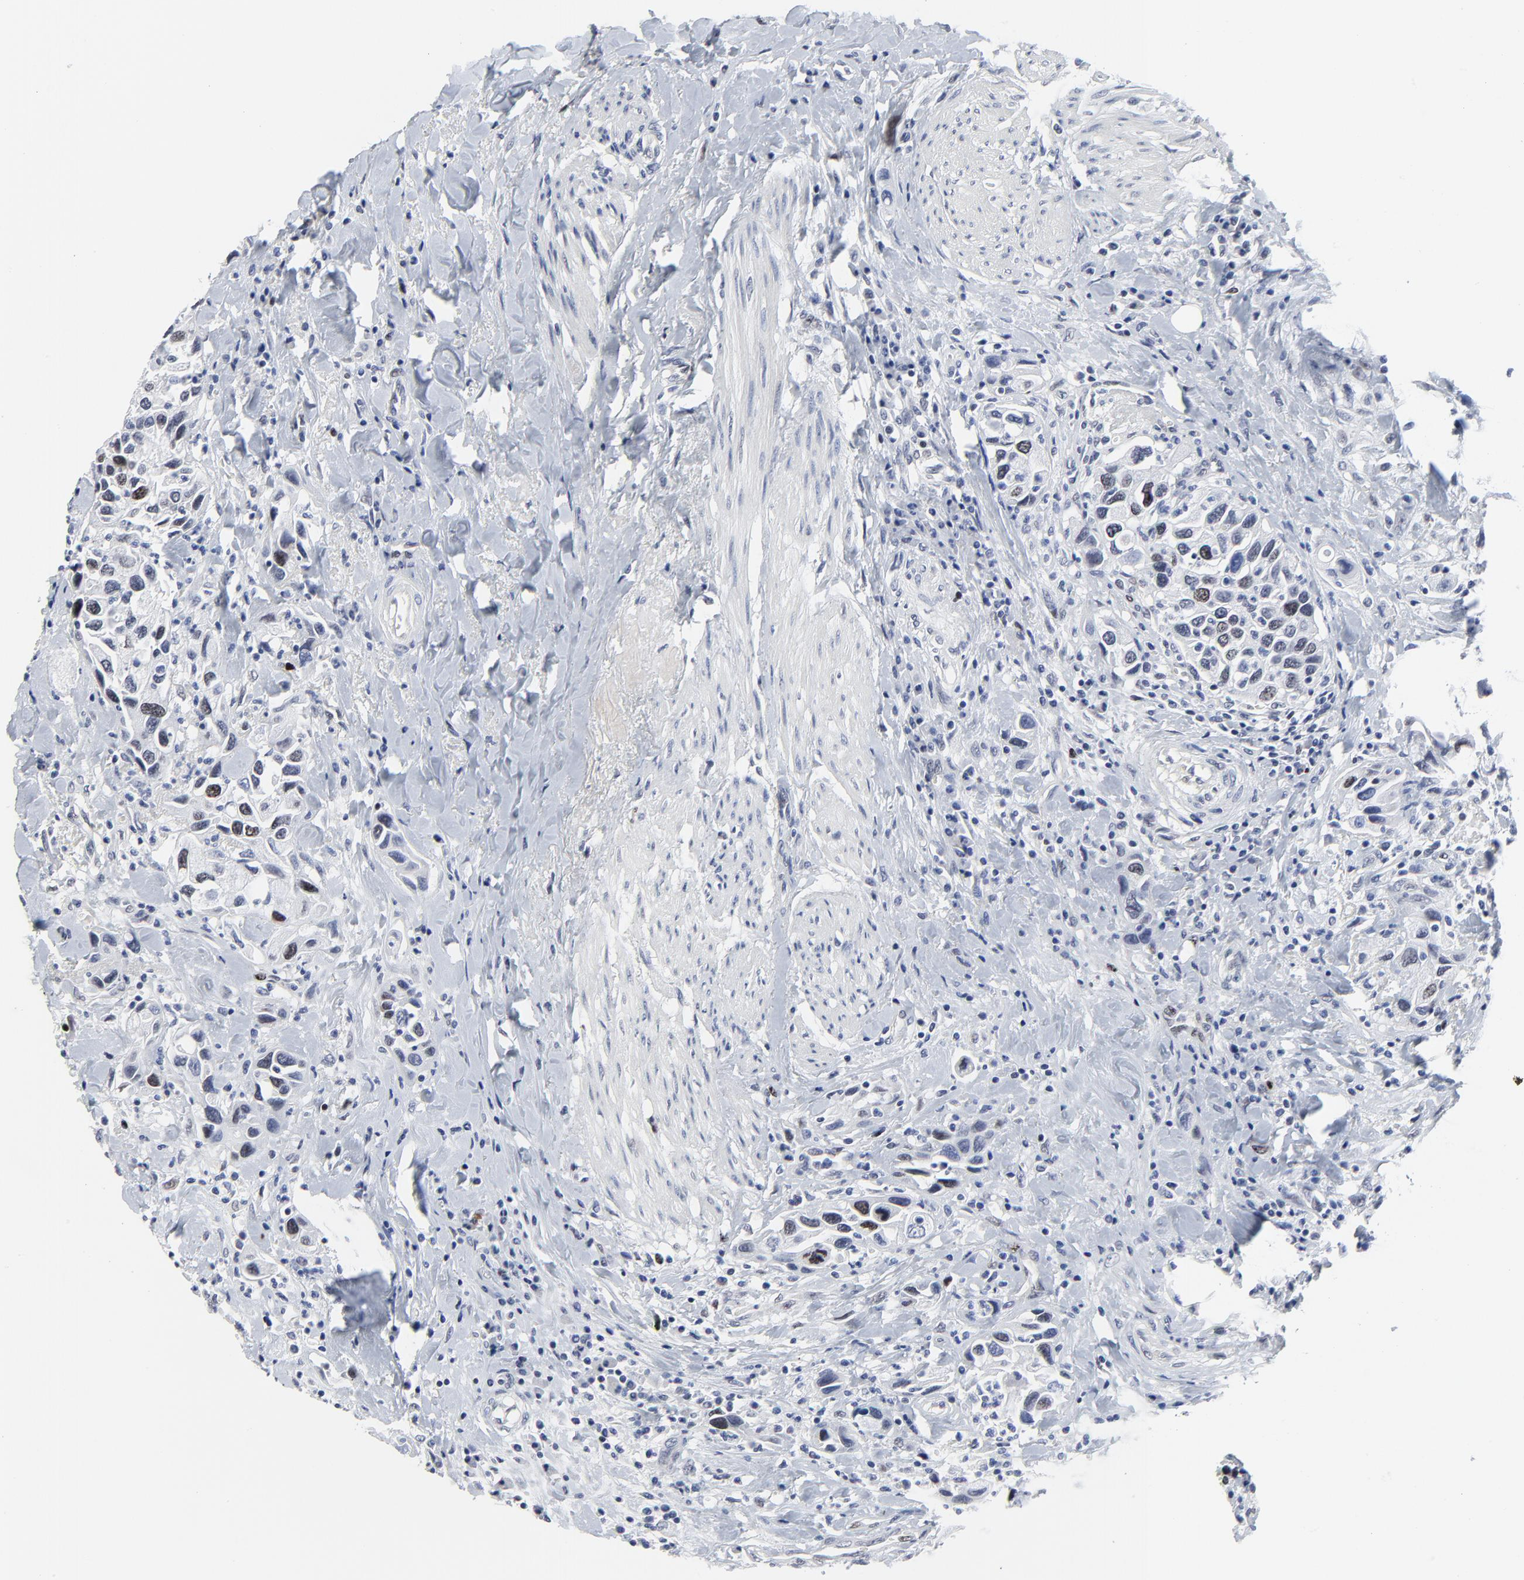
{"staining": {"intensity": "weak", "quantity": "25%-75%", "location": "nuclear"}, "tissue": "urothelial cancer", "cell_type": "Tumor cells", "image_type": "cancer", "snomed": [{"axis": "morphology", "description": "Urothelial carcinoma, High grade"}, {"axis": "topography", "description": "Urinary bladder"}], "caption": "High-power microscopy captured an immunohistochemistry (IHC) histopathology image of urothelial cancer, revealing weak nuclear staining in approximately 25%-75% of tumor cells. Using DAB (brown) and hematoxylin (blue) stains, captured at high magnification using brightfield microscopy.", "gene": "ZNF589", "patient": {"sex": "male", "age": 66}}